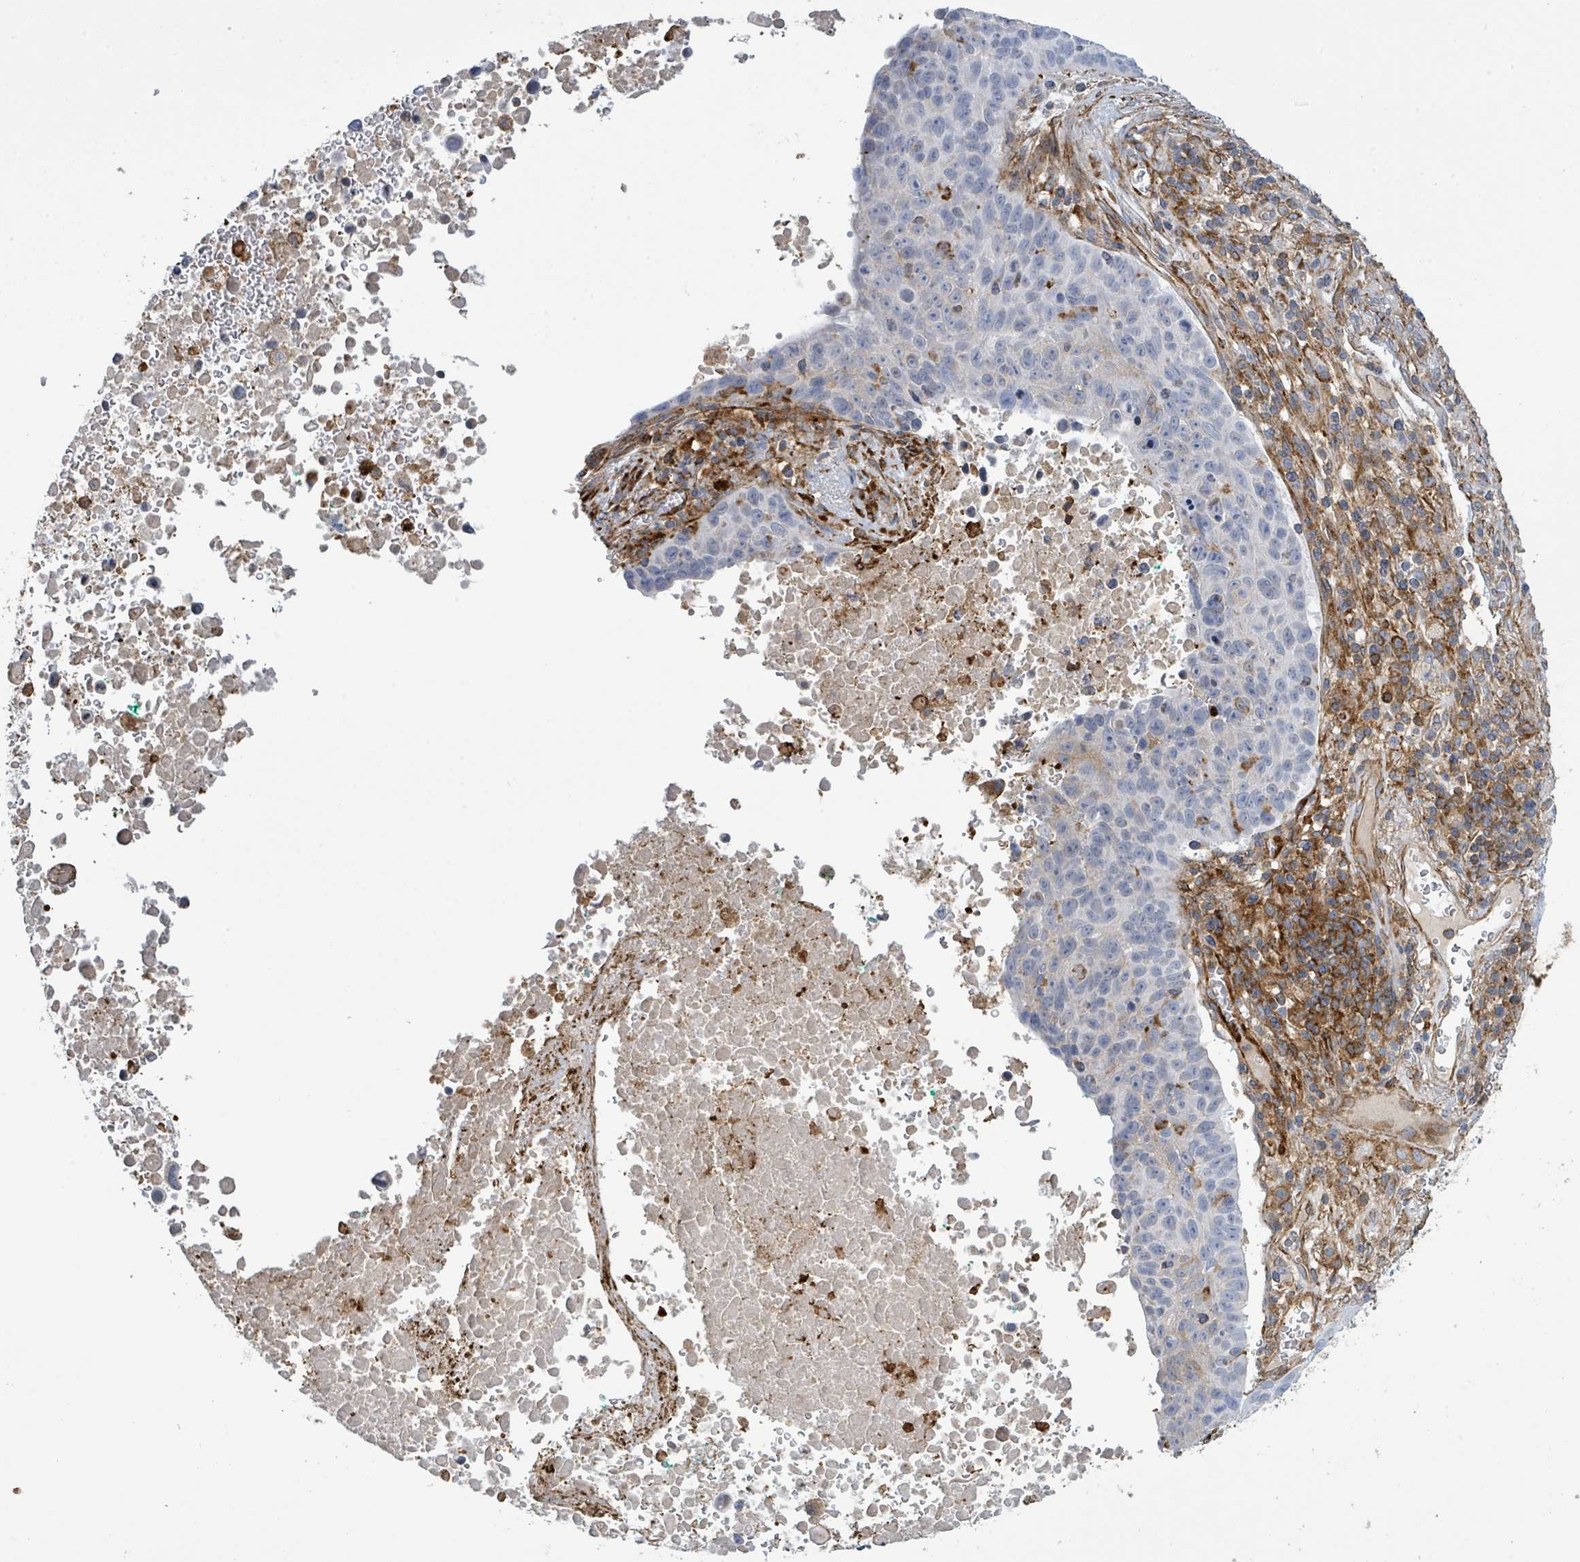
{"staining": {"intensity": "negative", "quantity": "none", "location": "none"}, "tissue": "lung cancer", "cell_type": "Tumor cells", "image_type": "cancer", "snomed": [{"axis": "morphology", "description": "Squamous cell carcinoma, NOS"}, {"axis": "topography", "description": "Lung"}], "caption": "This is an IHC photomicrograph of squamous cell carcinoma (lung). There is no staining in tumor cells.", "gene": "EGFL7", "patient": {"sex": "male", "age": 66}}